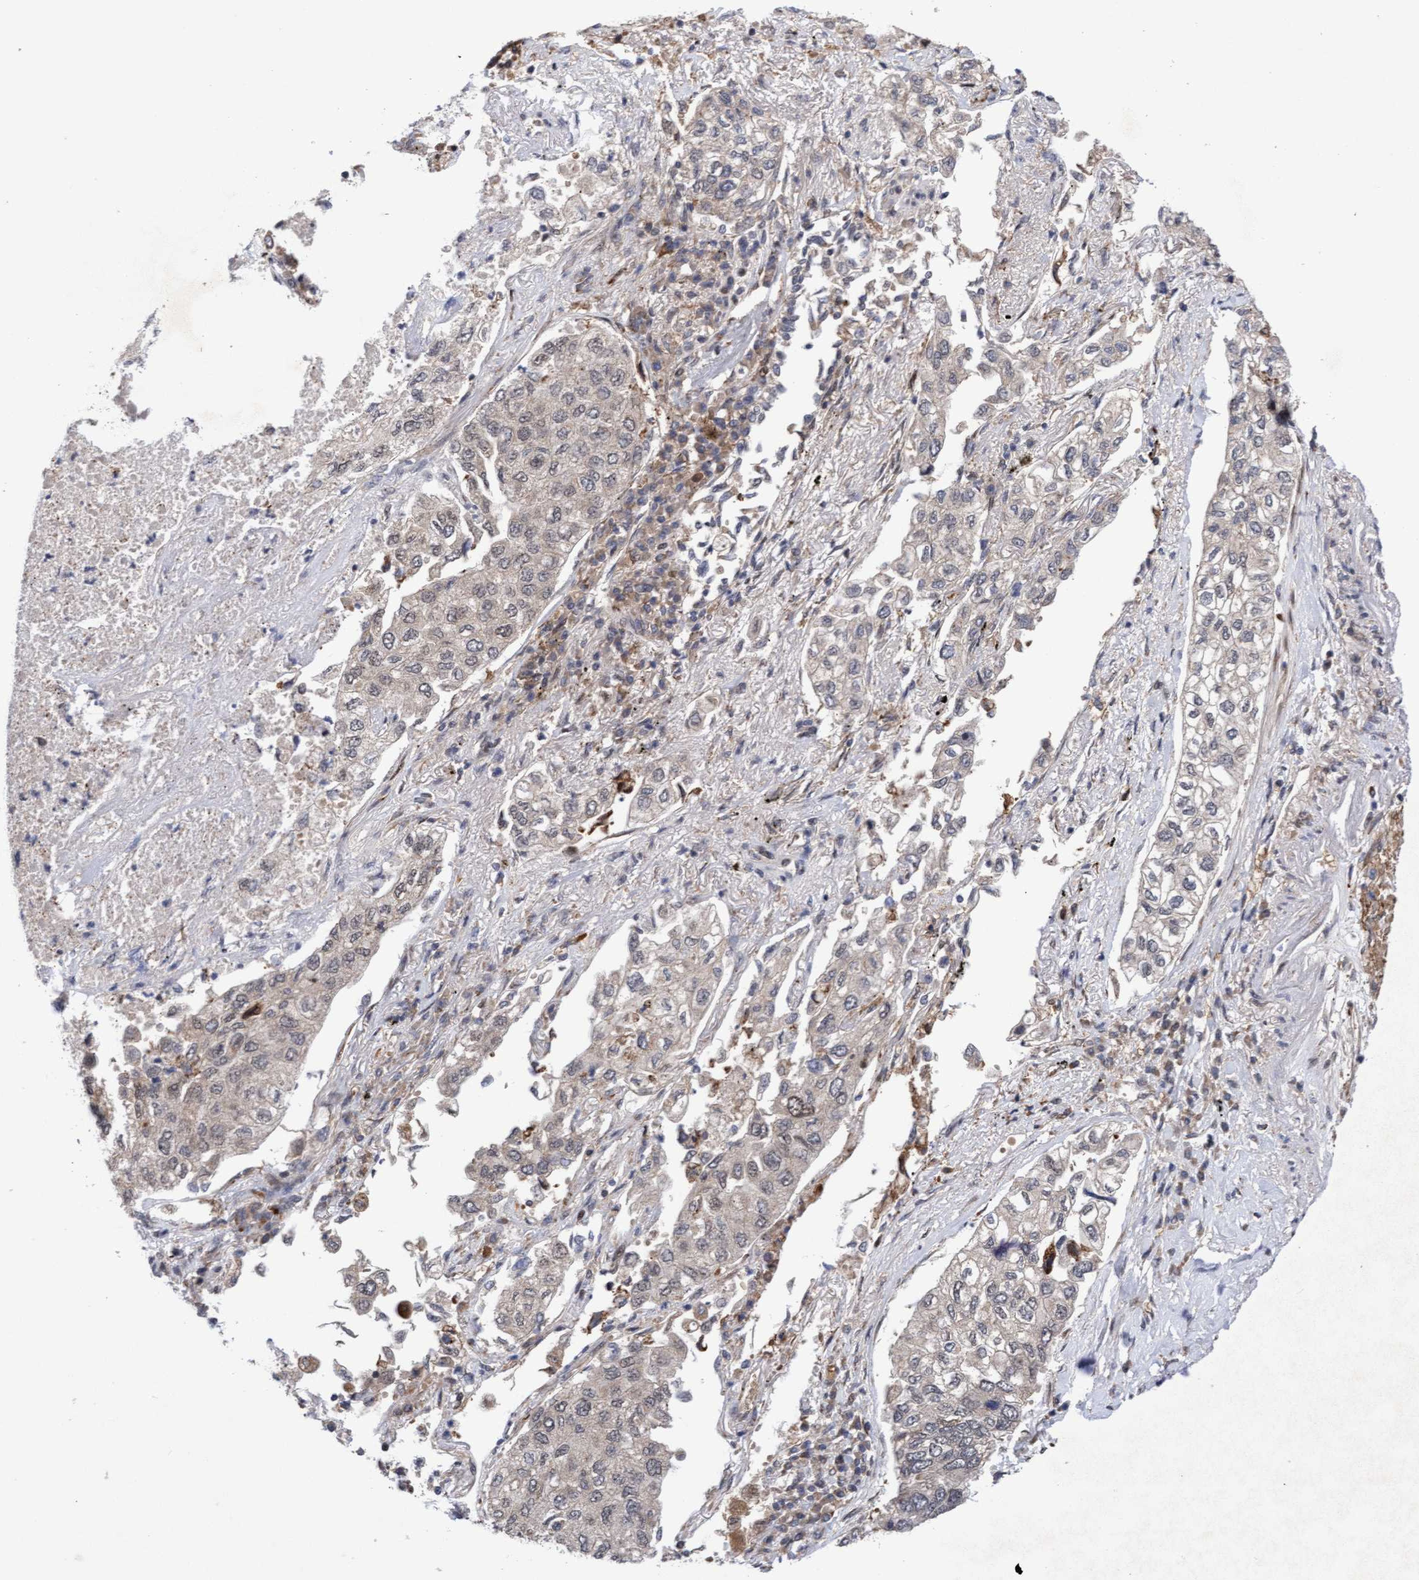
{"staining": {"intensity": "weak", "quantity": "25%-75%", "location": "cytoplasmic/membranous"}, "tissue": "lung cancer", "cell_type": "Tumor cells", "image_type": "cancer", "snomed": [{"axis": "morphology", "description": "Inflammation, NOS"}, {"axis": "morphology", "description": "Adenocarcinoma, NOS"}, {"axis": "topography", "description": "Lung"}], "caption": "The micrograph demonstrates immunohistochemical staining of lung adenocarcinoma. There is weak cytoplasmic/membranous staining is appreciated in approximately 25%-75% of tumor cells.", "gene": "TANC2", "patient": {"sex": "male", "age": 63}}